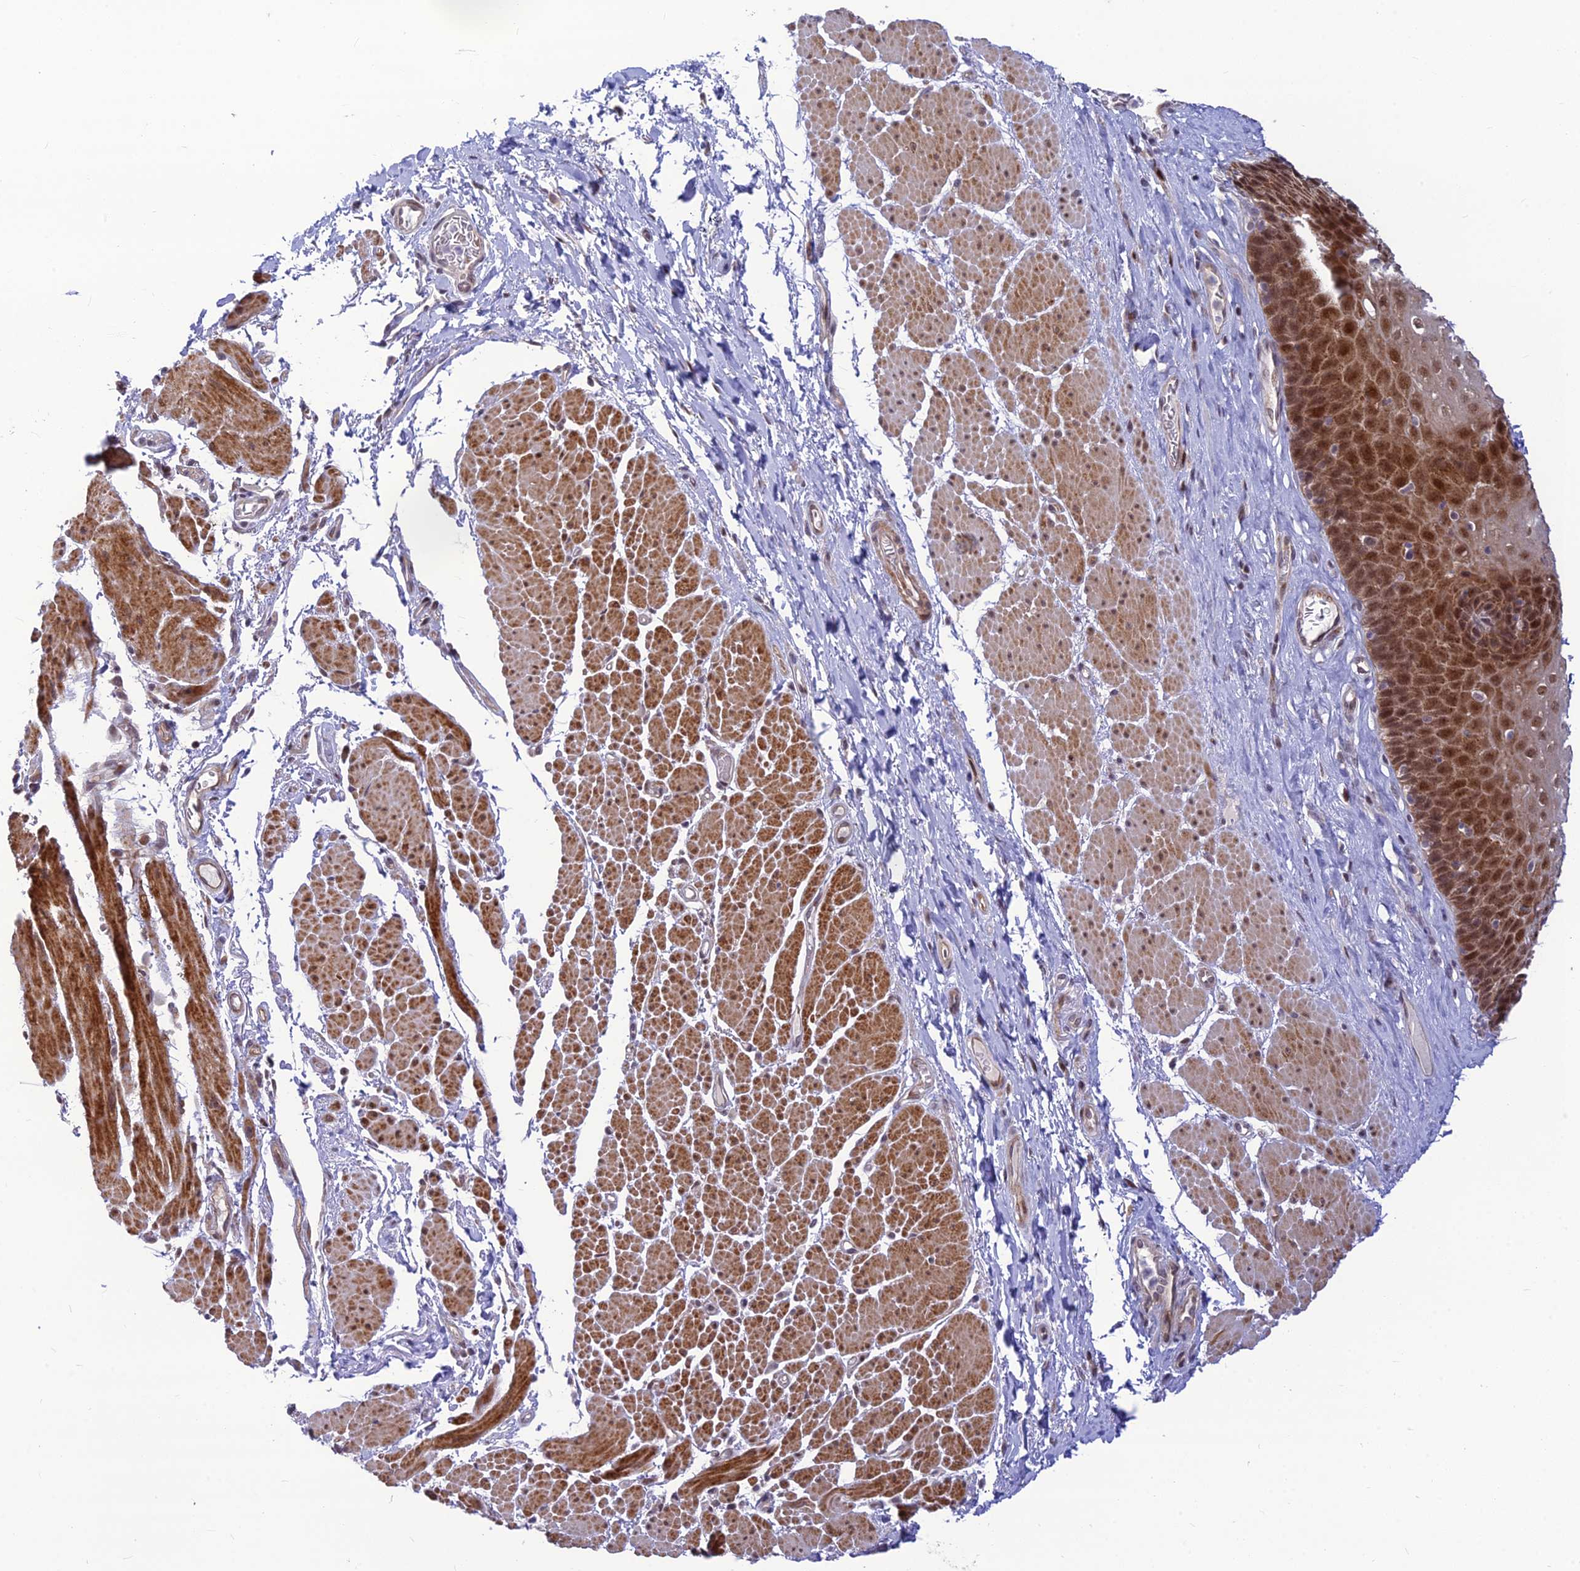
{"staining": {"intensity": "moderate", "quantity": ">75%", "location": "cytoplasmic/membranous,nuclear"}, "tissue": "esophagus", "cell_type": "Squamous epithelial cells", "image_type": "normal", "snomed": [{"axis": "morphology", "description": "Normal tissue, NOS"}, {"axis": "topography", "description": "Esophagus"}], "caption": "Immunohistochemistry image of benign esophagus: esophagus stained using immunohistochemistry (IHC) reveals medium levels of moderate protein expression localized specifically in the cytoplasmic/membranous,nuclear of squamous epithelial cells, appearing as a cytoplasmic/membranous,nuclear brown color.", "gene": "ASPDH", "patient": {"sex": "female", "age": 66}}